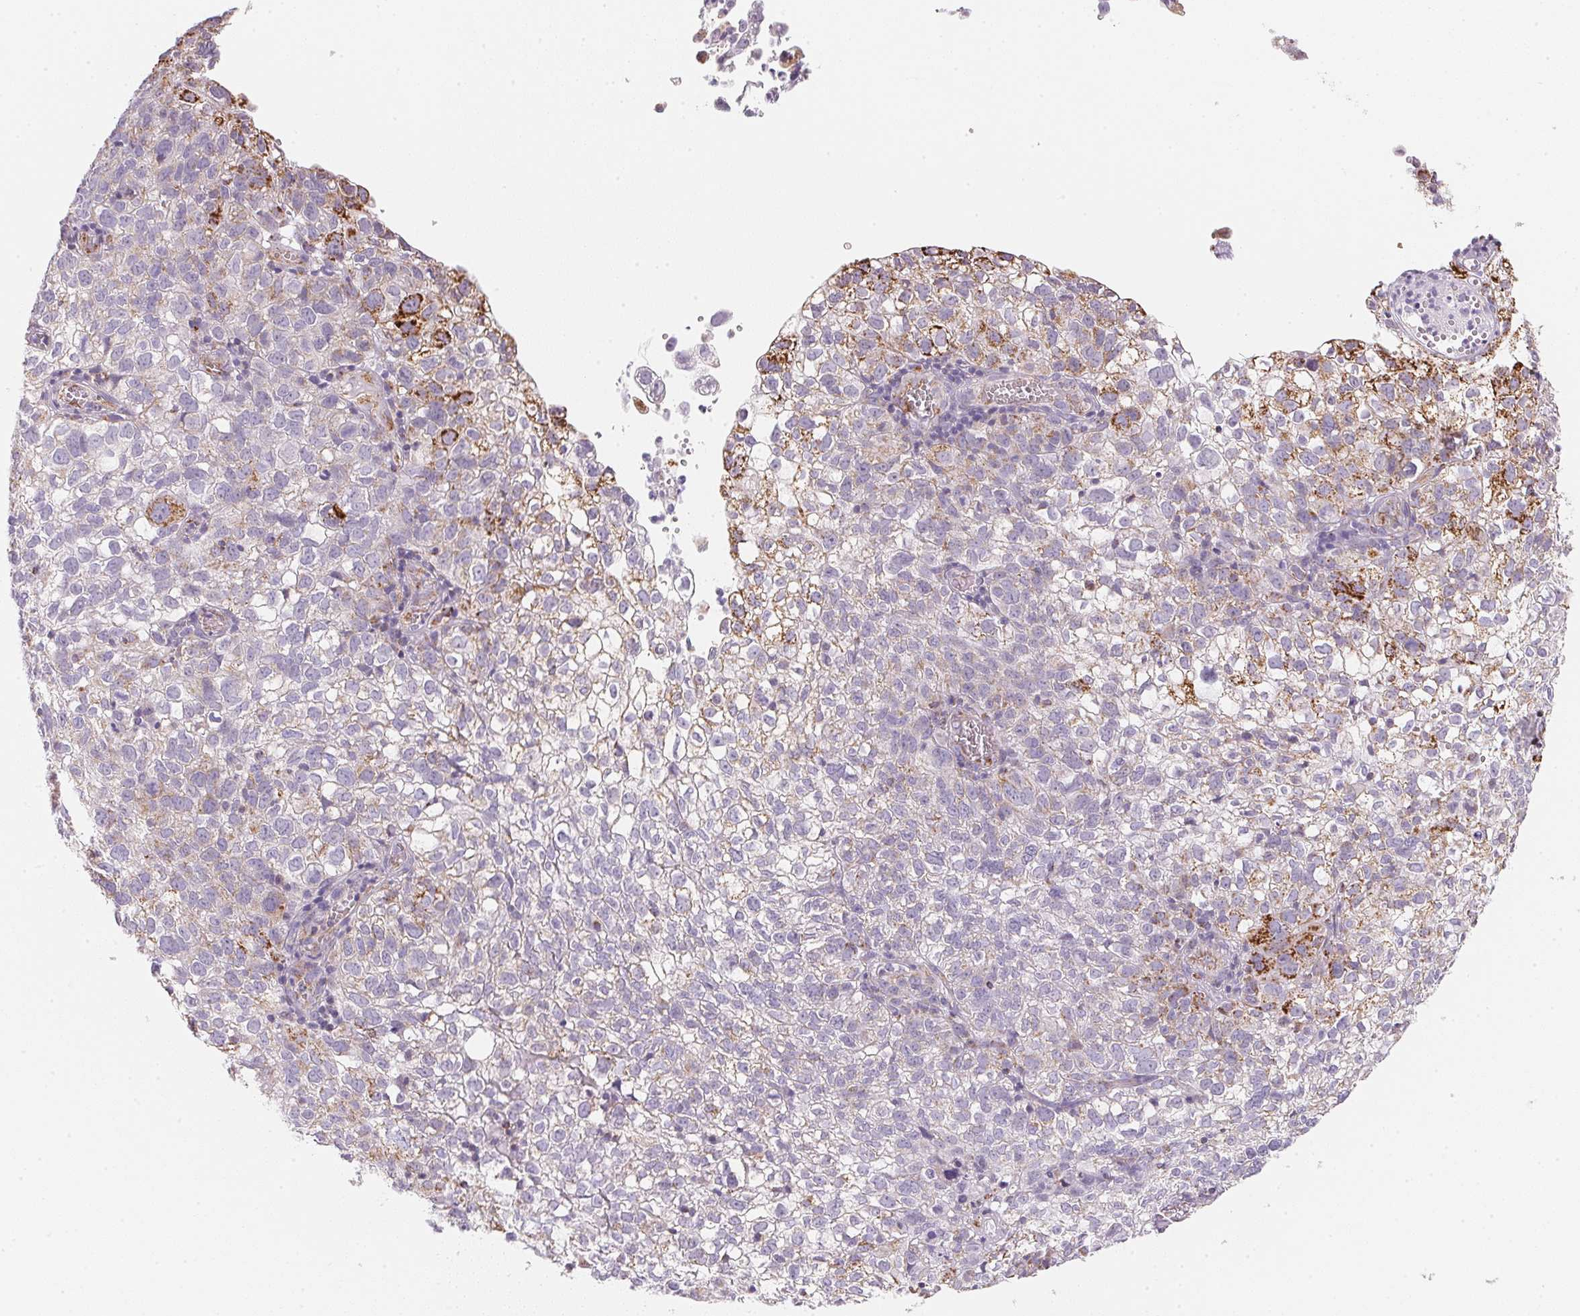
{"staining": {"intensity": "strong", "quantity": "<25%", "location": "cytoplasmic/membranous"}, "tissue": "cervical cancer", "cell_type": "Tumor cells", "image_type": "cancer", "snomed": [{"axis": "morphology", "description": "Squamous cell carcinoma, NOS"}, {"axis": "topography", "description": "Cervix"}], "caption": "A high-resolution micrograph shows immunohistochemistry staining of cervical squamous cell carcinoma, which reveals strong cytoplasmic/membranous positivity in about <25% of tumor cells. The protein is stained brown, and the nuclei are stained in blue (DAB (3,3'-diaminobenzidine) IHC with brightfield microscopy, high magnification).", "gene": "GIPC2", "patient": {"sex": "female", "age": 55}}